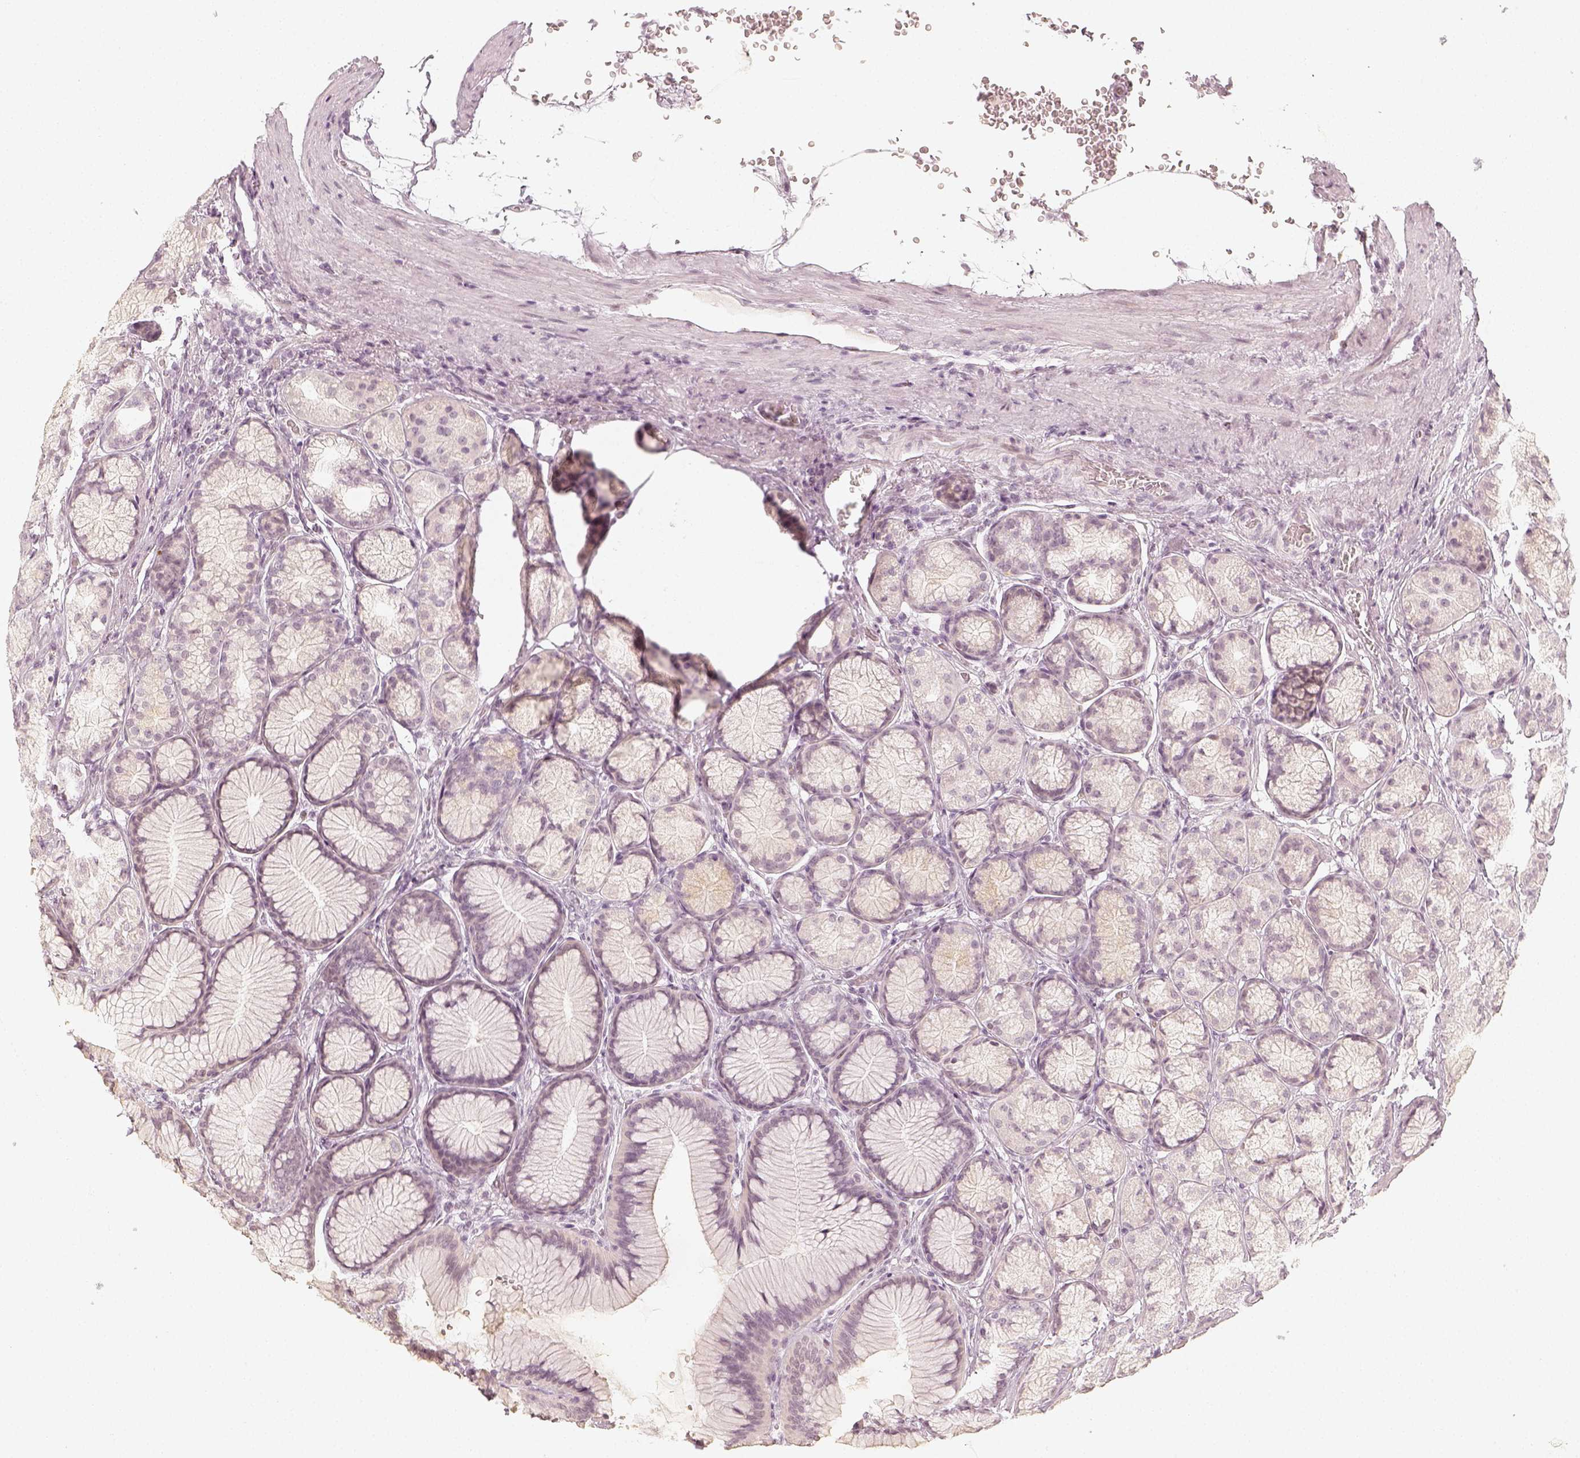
{"staining": {"intensity": "negative", "quantity": "none", "location": "none"}, "tissue": "stomach", "cell_type": "Glandular cells", "image_type": "normal", "snomed": [{"axis": "morphology", "description": "Normal tissue, NOS"}, {"axis": "morphology", "description": "Adenocarcinoma, NOS"}, {"axis": "morphology", "description": "Adenocarcinoma, High grade"}, {"axis": "topography", "description": "Stomach, upper"}, {"axis": "topography", "description": "Stomach"}], "caption": "Glandular cells are negative for brown protein staining in benign stomach. (DAB (3,3'-diaminobenzidine) IHC, high magnification).", "gene": "KRTAP2", "patient": {"sex": "female", "age": 65}}